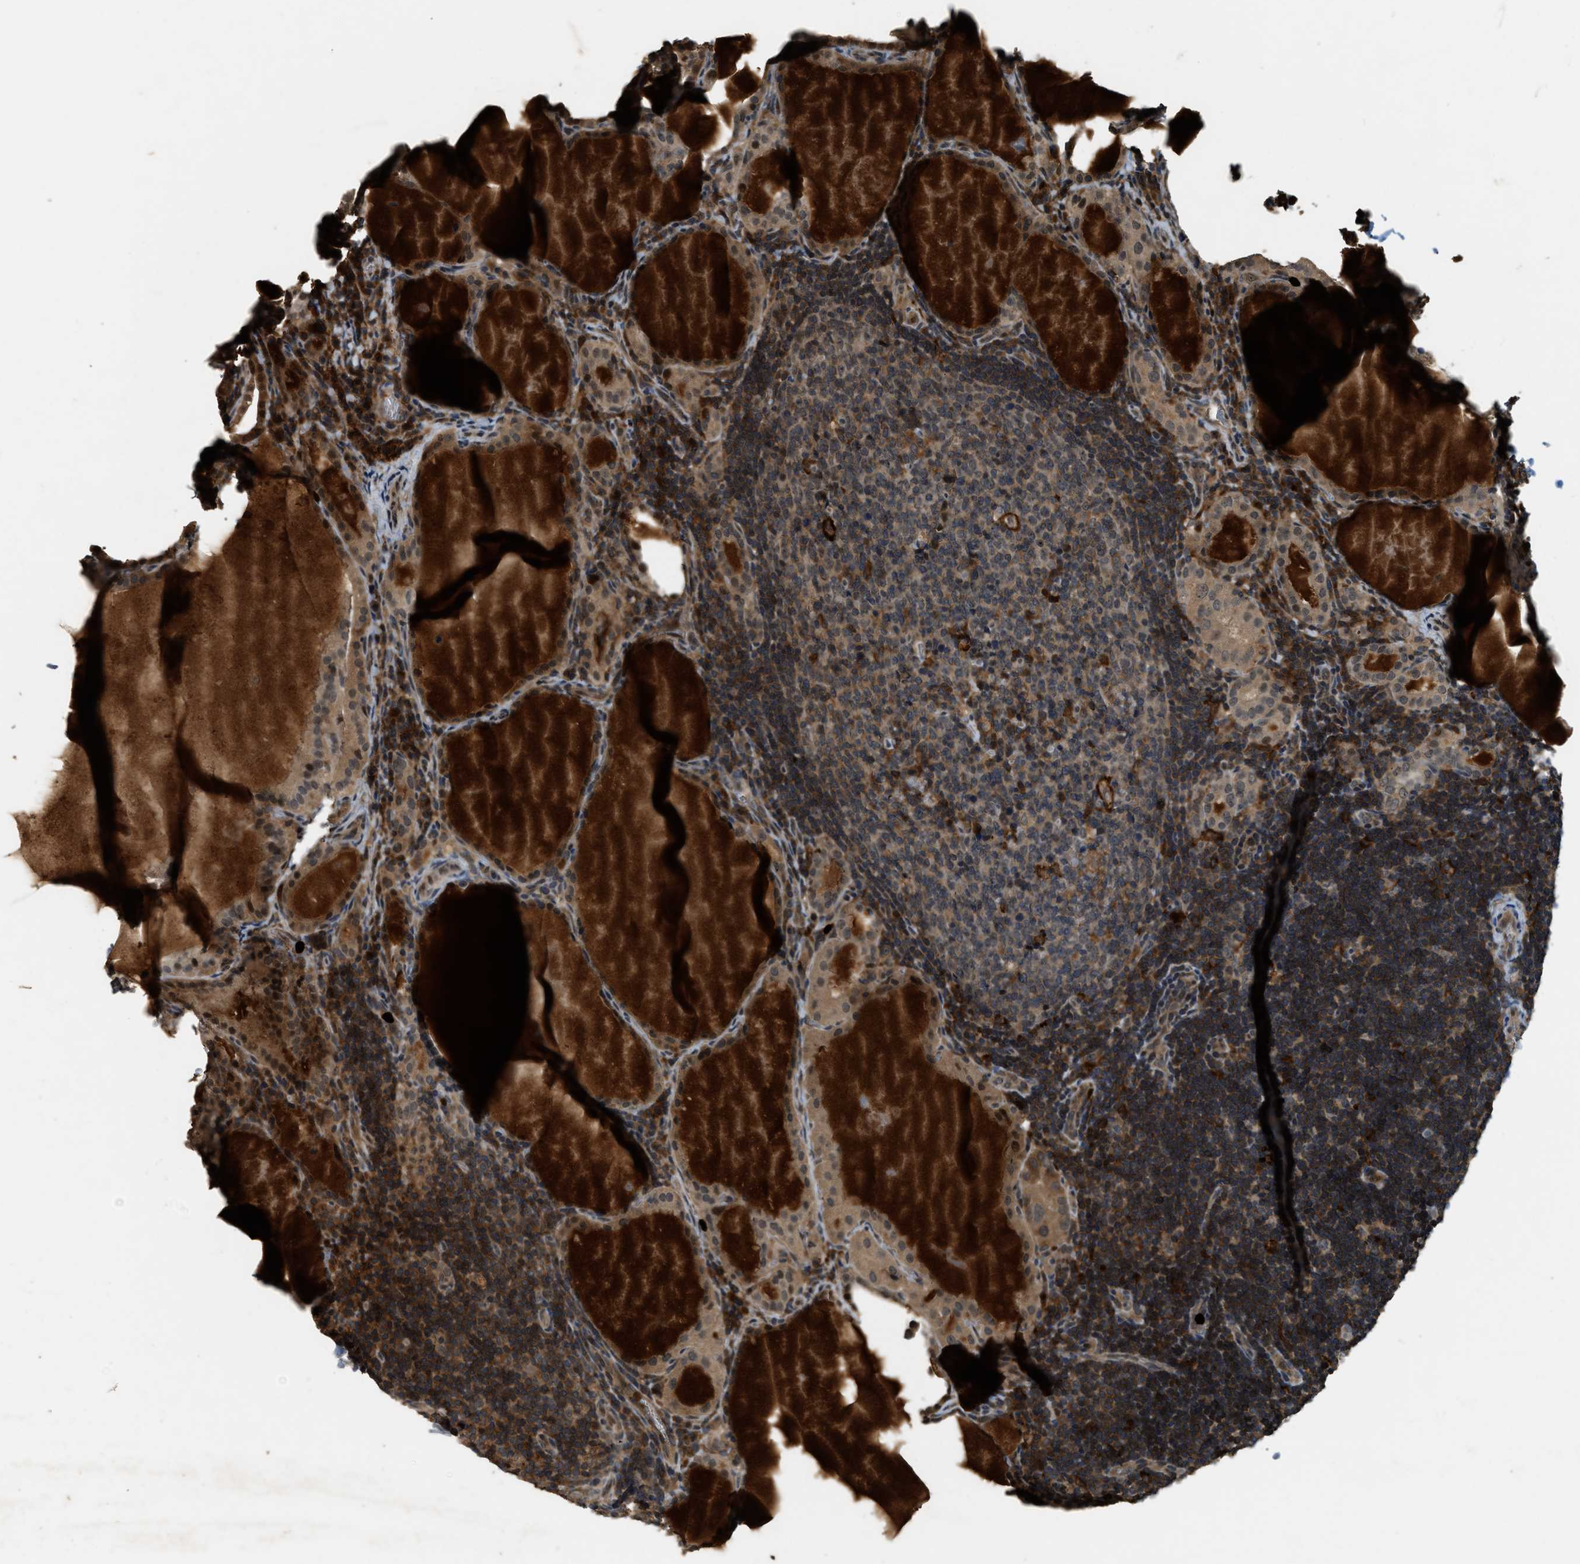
{"staining": {"intensity": "weak", "quantity": ">75%", "location": "cytoplasmic/membranous"}, "tissue": "thyroid cancer", "cell_type": "Tumor cells", "image_type": "cancer", "snomed": [{"axis": "morphology", "description": "Papillary adenocarcinoma, NOS"}, {"axis": "topography", "description": "Thyroid gland"}], "caption": "A brown stain labels weak cytoplasmic/membranous staining of a protein in thyroid papillary adenocarcinoma tumor cells.", "gene": "RNF141", "patient": {"sex": "female", "age": 42}}